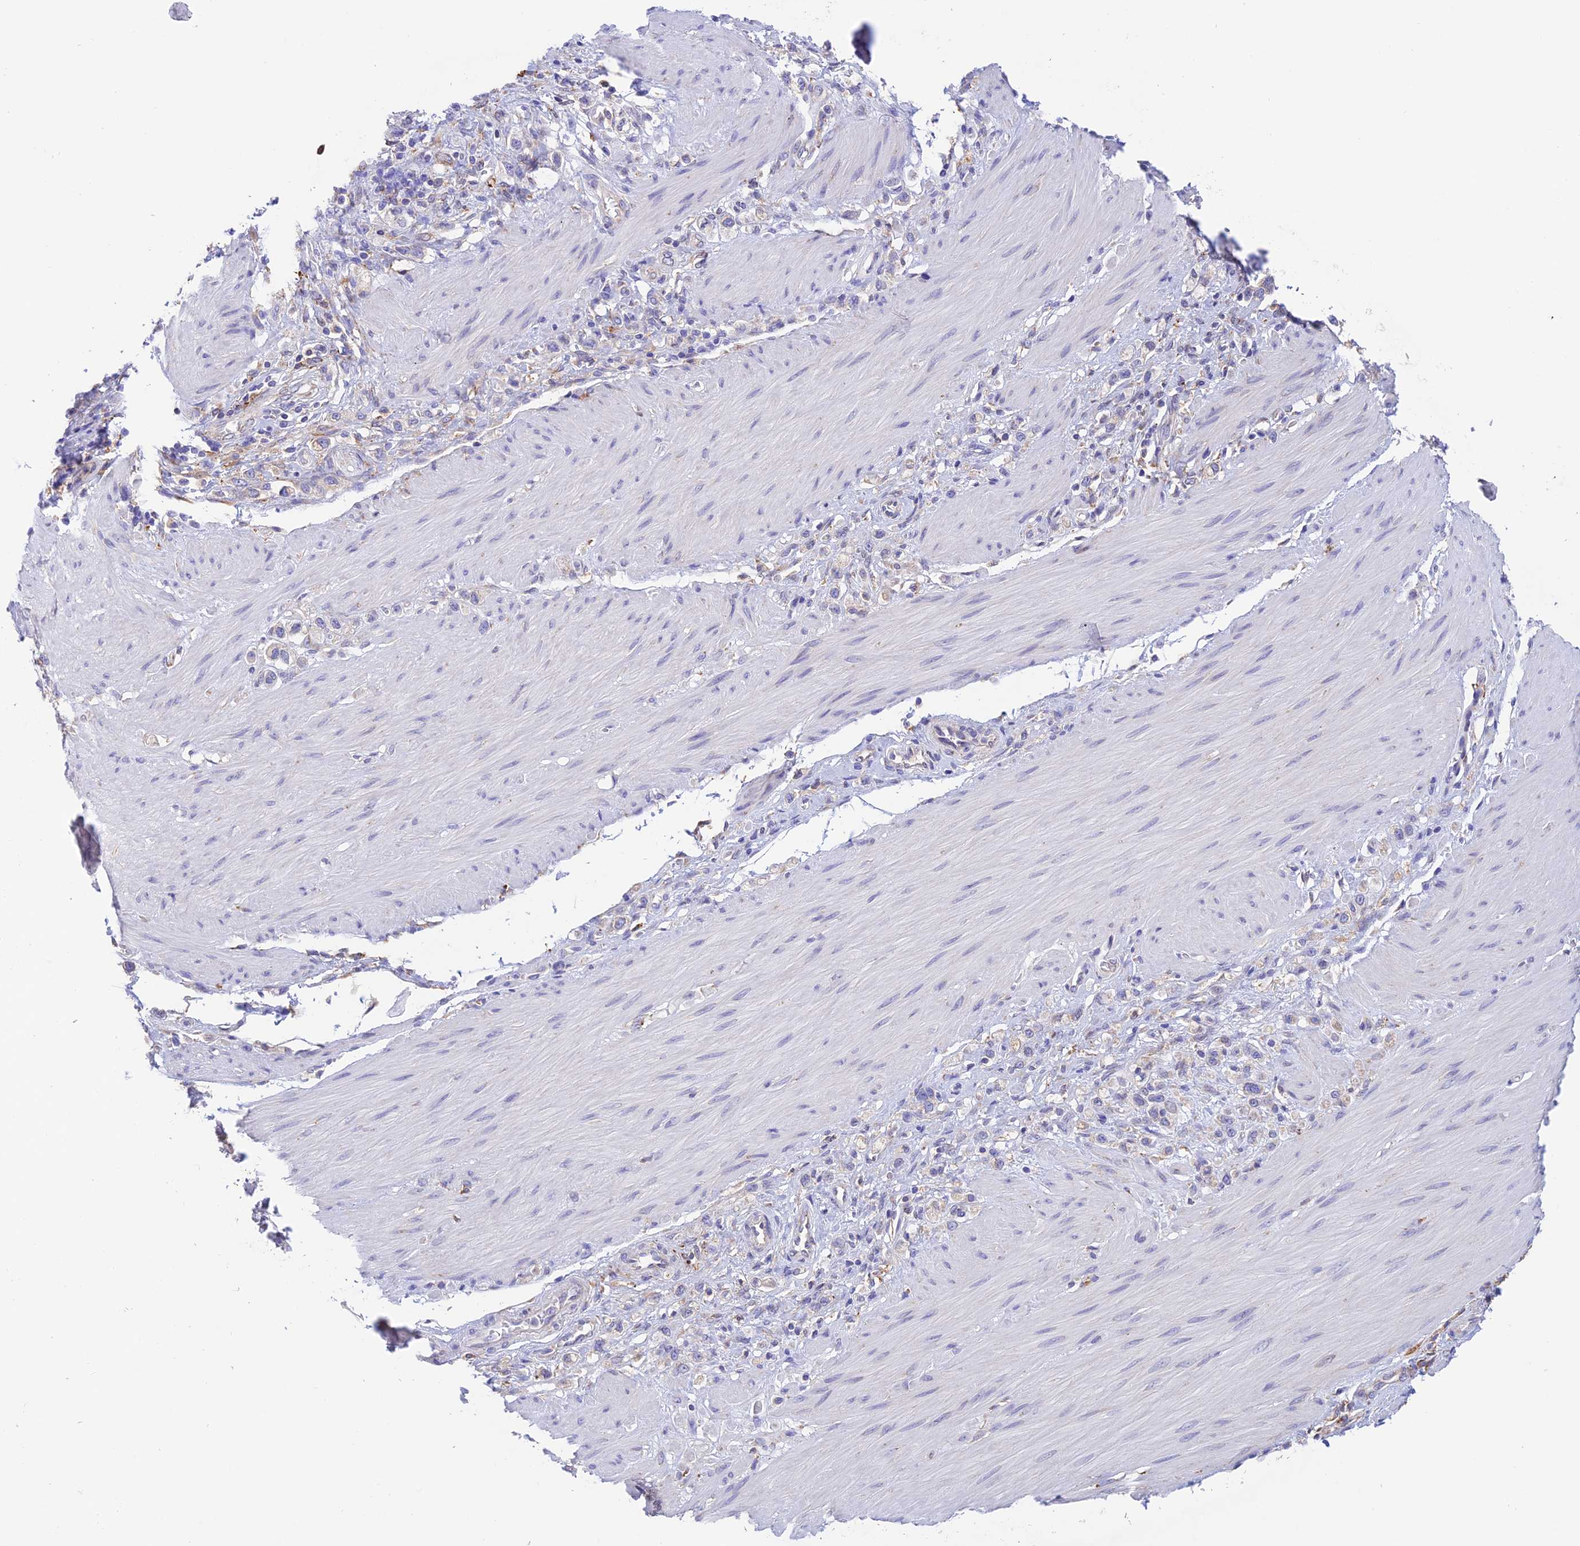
{"staining": {"intensity": "negative", "quantity": "none", "location": "none"}, "tissue": "stomach cancer", "cell_type": "Tumor cells", "image_type": "cancer", "snomed": [{"axis": "morphology", "description": "Adenocarcinoma, NOS"}, {"axis": "topography", "description": "Stomach"}], "caption": "High power microscopy micrograph of an immunohistochemistry (IHC) image of stomach cancer, revealing no significant positivity in tumor cells.", "gene": "VKORC1", "patient": {"sex": "female", "age": 65}}